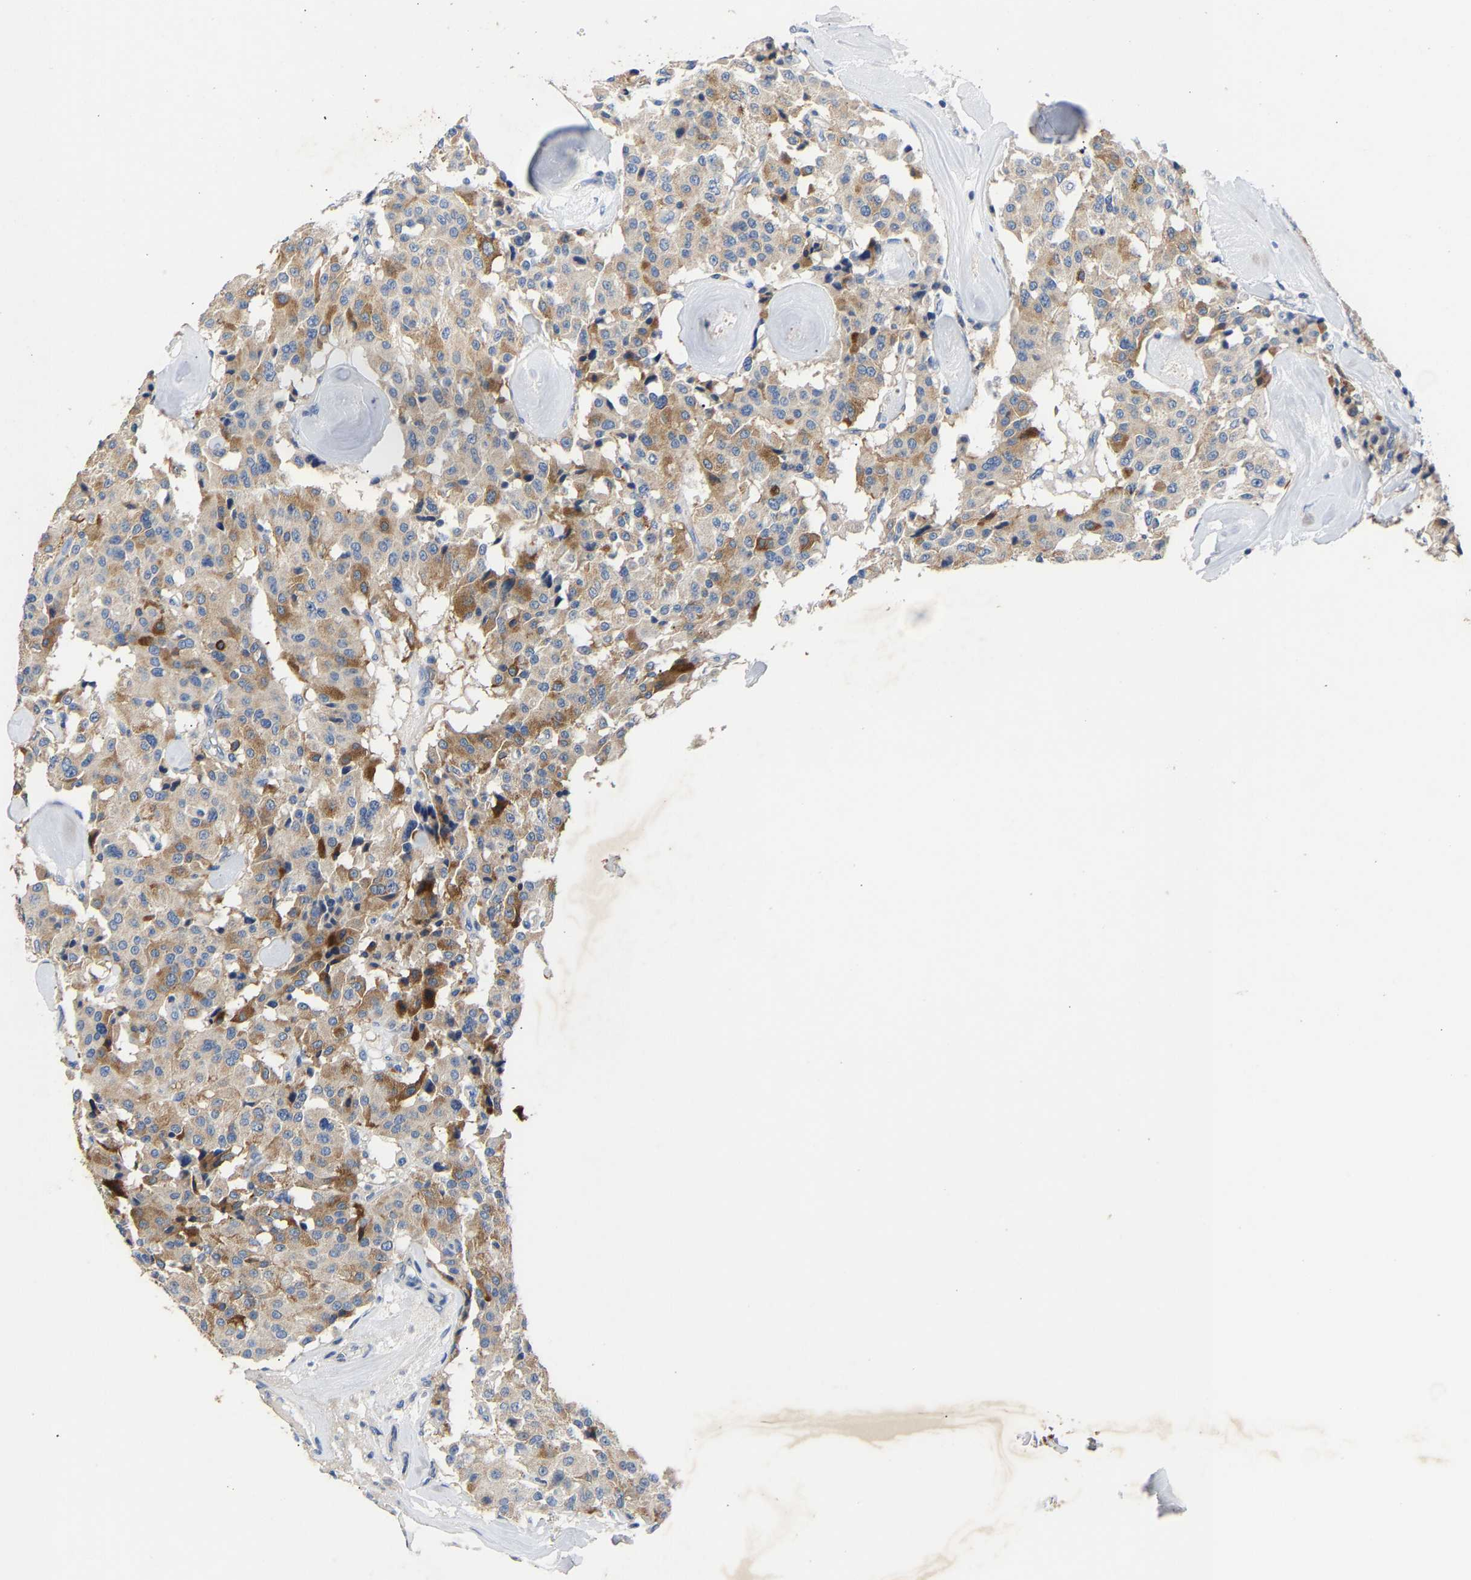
{"staining": {"intensity": "moderate", "quantity": ">75%", "location": "cytoplasmic/membranous"}, "tissue": "carcinoid", "cell_type": "Tumor cells", "image_type": "cancer", "snomed": [{"axis": "morphology", "description": "Carcinoid, malignant, NOS"}, {"axis": "topography", "description": "Lung"}], "caption": "Malignant carcinoid was stained to show a protein in brown. There is medium levels of moderate cytoplasmic/membranous expression in about >75% of tumor cells.", "gene": "CCDC171", "patient": {"sex": "male", "age": 30}}